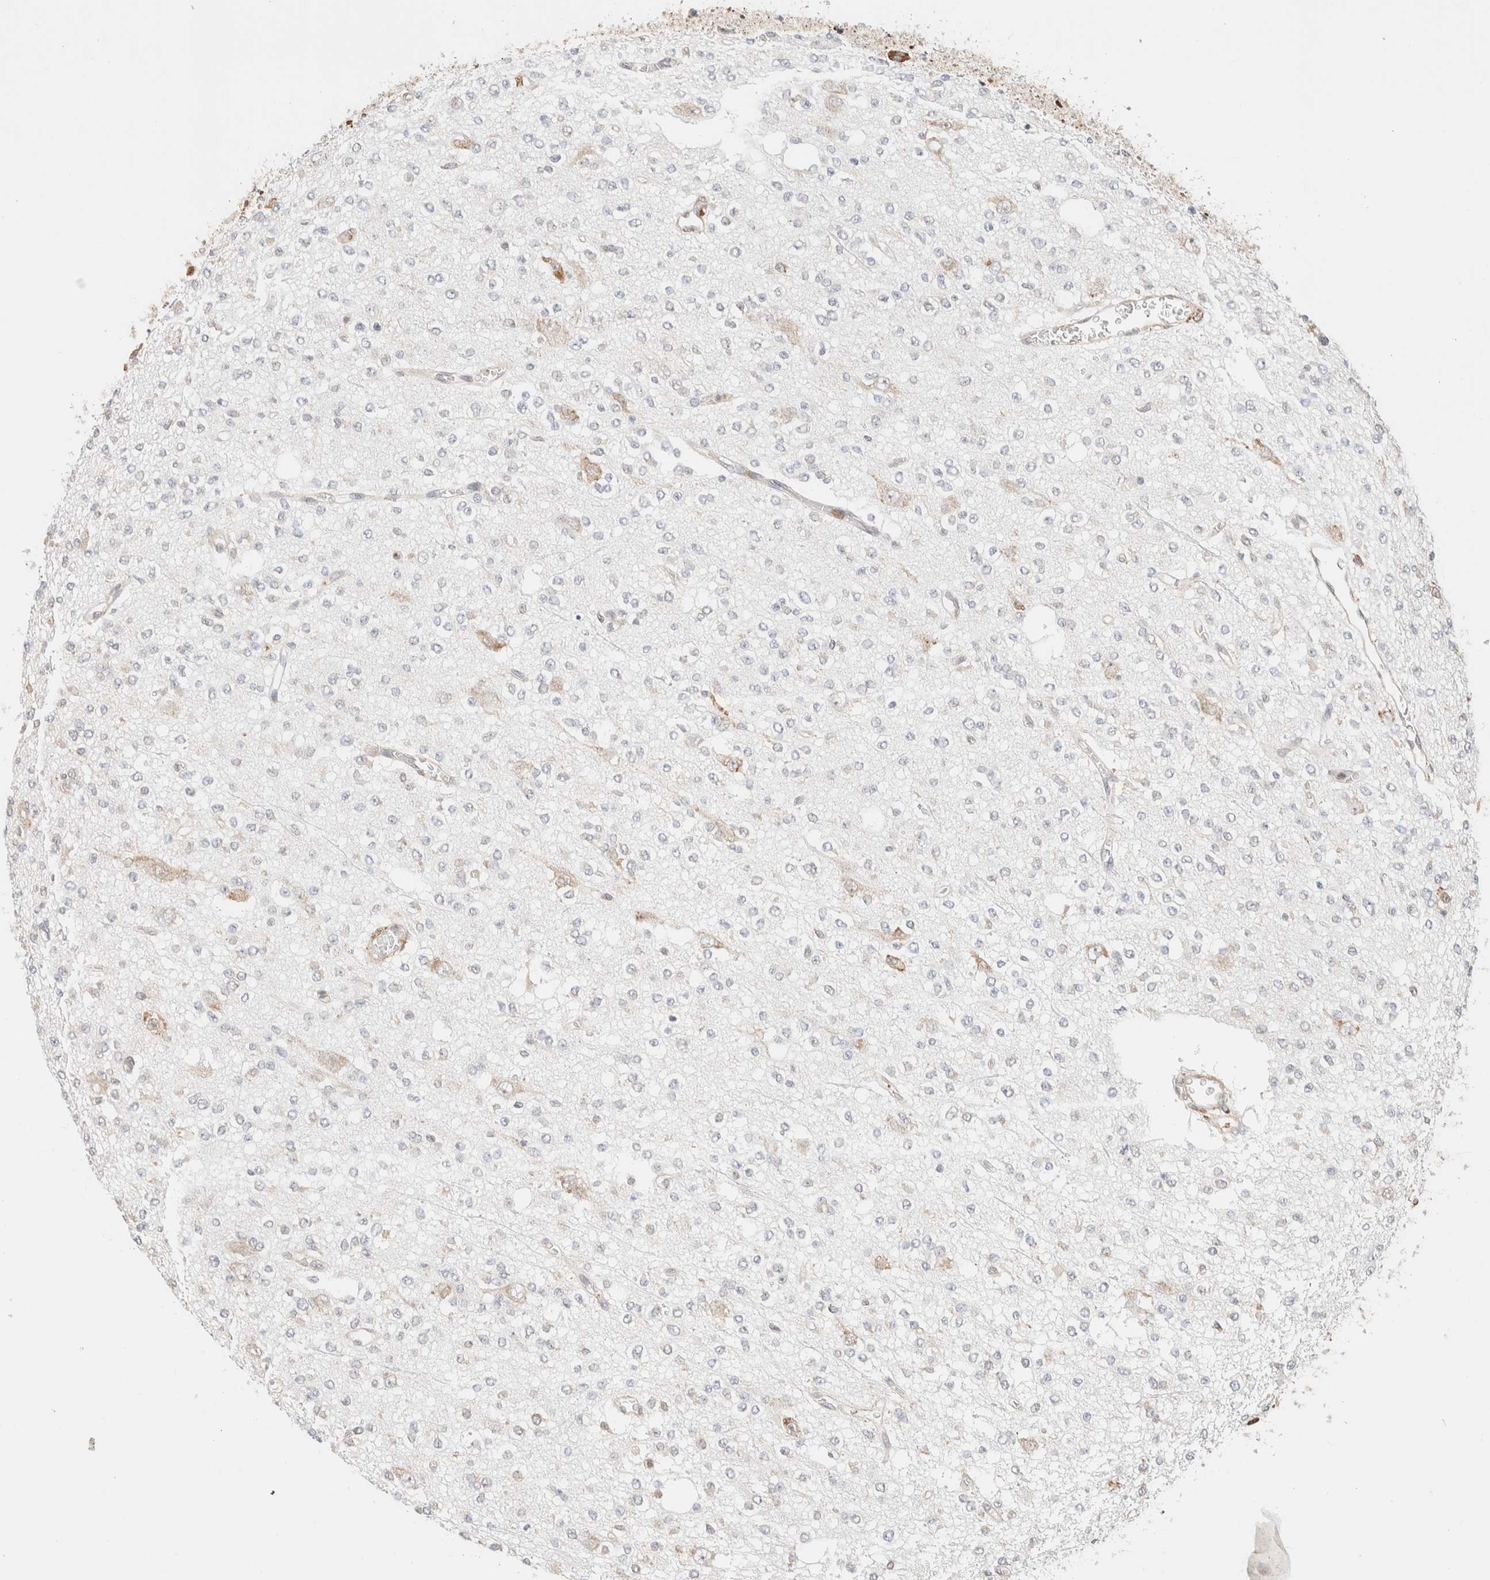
{"staining": {"intensity": "negative", "quantity": "none", "location": "none"}, "tissue": "glioma", "cell_type": "Tumor cells", "image_type": "cancer", "snomed": [{"axis": "morphology", "description": "Glioma, malignant, Low grade"}, {"axis": "topography", "description": "Brain"}], "caption": "This is an immunohistochemistry (IHC) histopathology image of human malignant low-grade glioma. There is no expression in tumor cells.", "gene": "INTS1", "patient": {"sex": "male", "age": 38}}